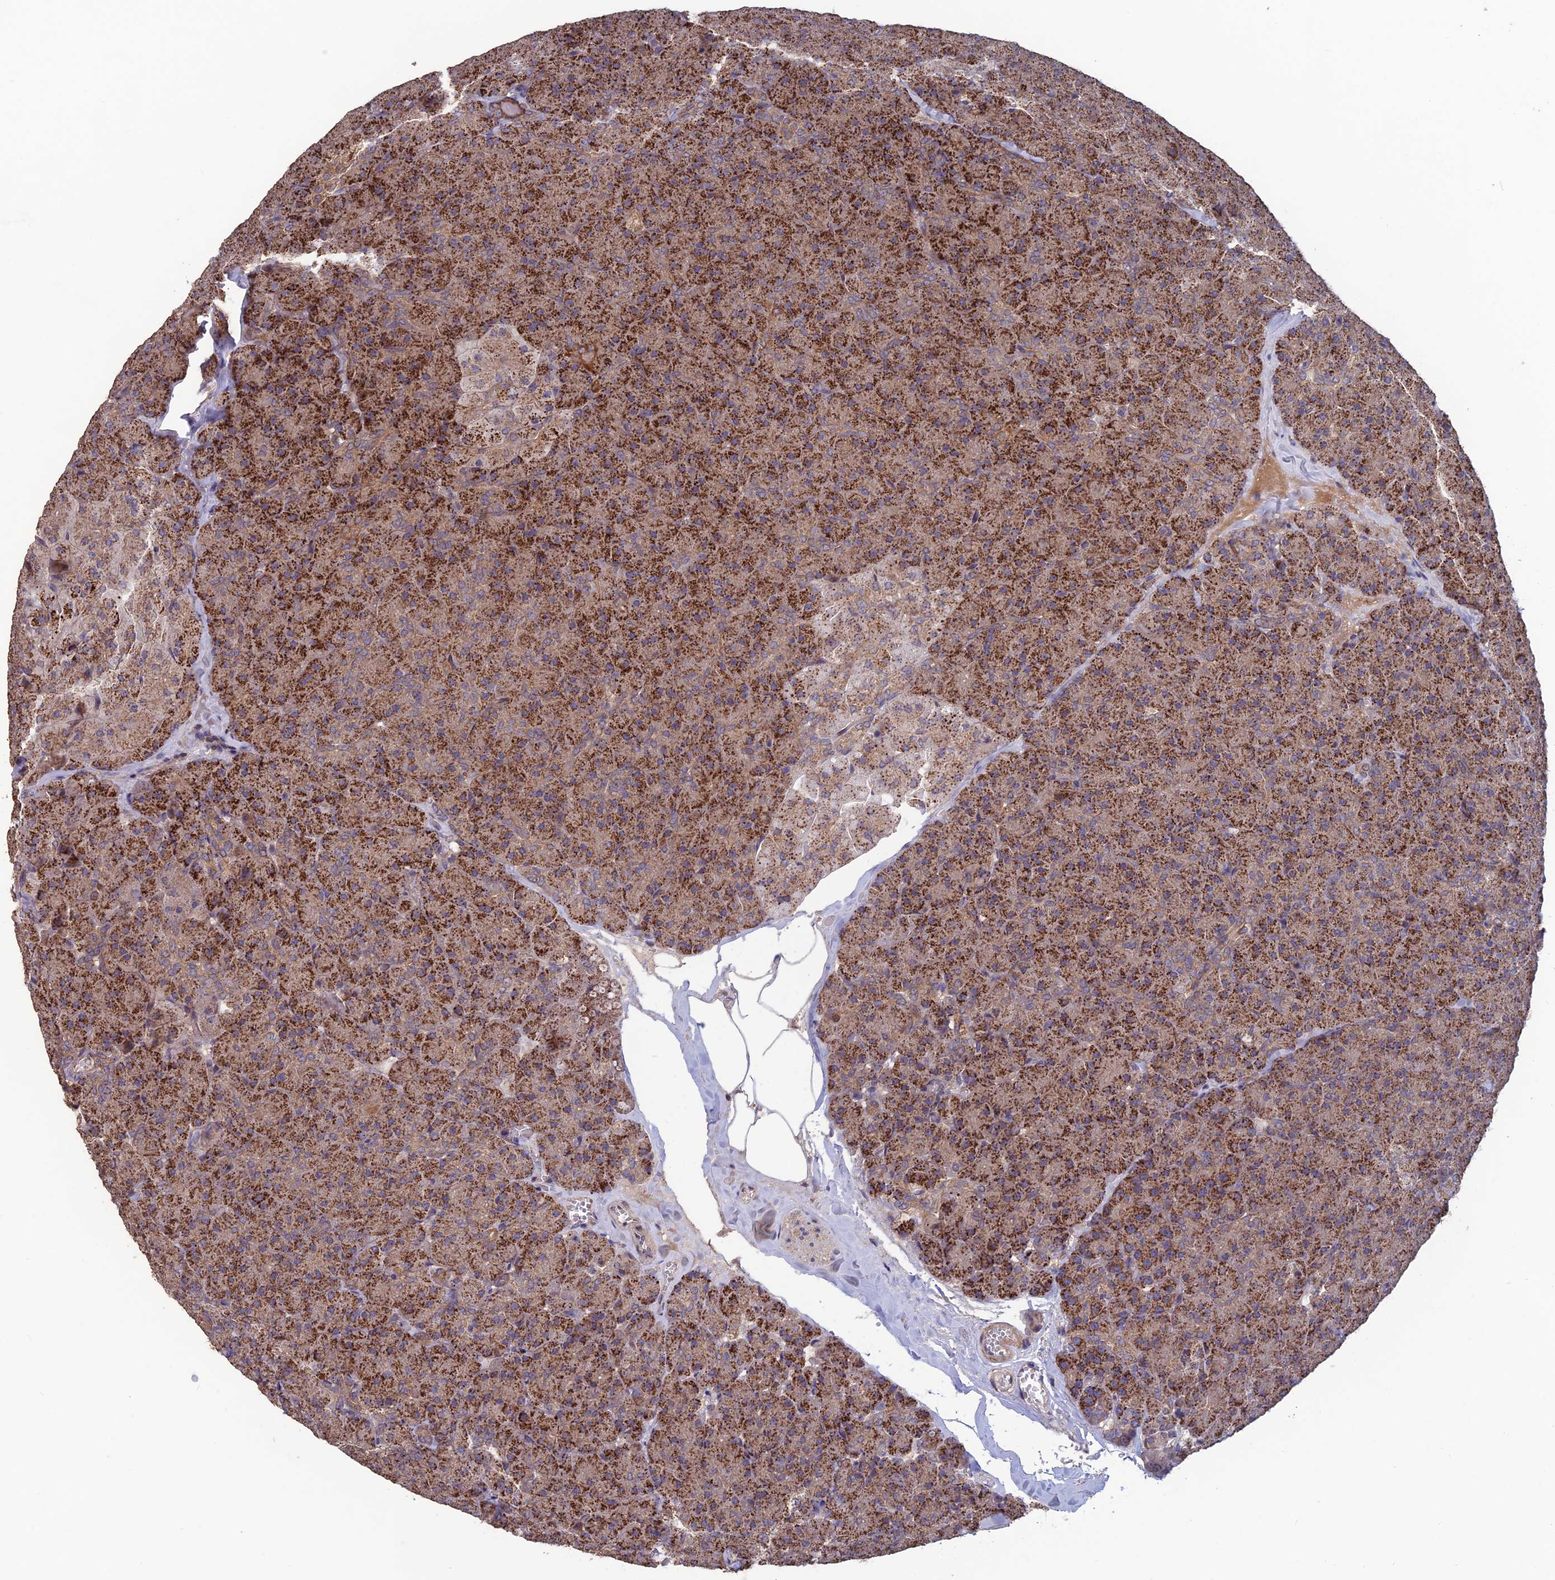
{"staining": {"intensity": "strong", "quantity": ">75%", "location": "cytoplasmic/membranous"}, "tissue": "pancreas", "cell_type": "Exocrine glandular cells", "image_type": "normal", "snomed": [{"axis": "morphology", "description": "Normal tissue, NOS"}, {"axis": "topography", "description": "Pancreas"}], "caption": "An IHC image of normal tissue is shown. Protein staining in brown highlights strong cytoplasmic/membranous positivity in pancreas within exocrine glandular cells. Ihc stains the protein of interest in brown and the nuclei are stained blue.", "gene": "SHISA5", "patient": {"sex": "male", "age": 36}}